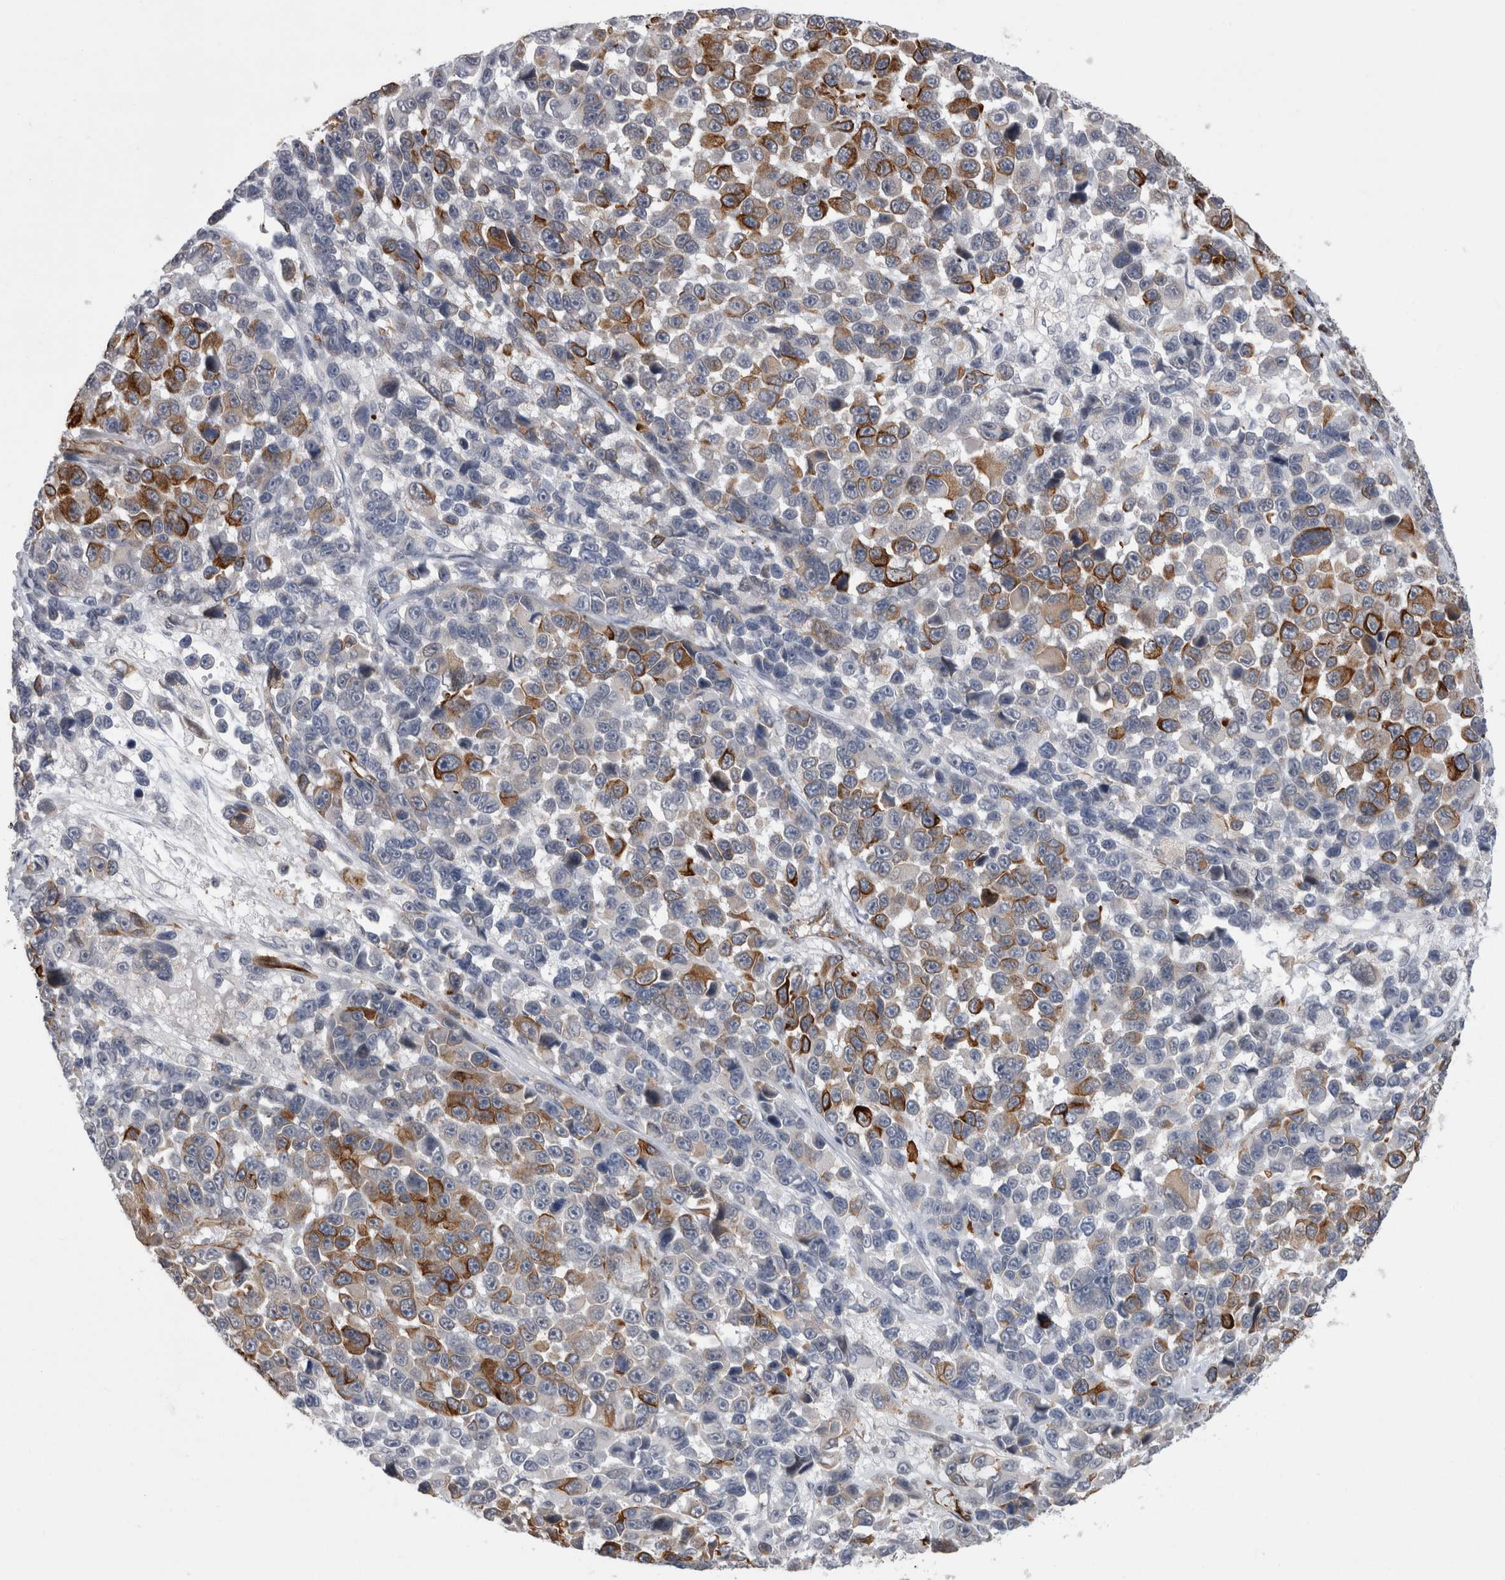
{"staining": {"intensity": "strong", "quantity": "<25%", "location": "cytoplasmic/membranous"}, "tissue": "melanoma", "cell_type": "Tumor cells", "image_type": "cancer", "snomed": [{"axis": "morphology", "description": "Malignant melanoma, NOS"}, {"axis": "topography", "description": "Skin"}], "caption": "Immunohistochemical staining of malignant melanoma shows medium levels of strong cytoplasmic/membranous protein positivity in about <25% of tumor cells.", "gene": "FAM83H", "patient": {"sex": "male", "age": 53}}